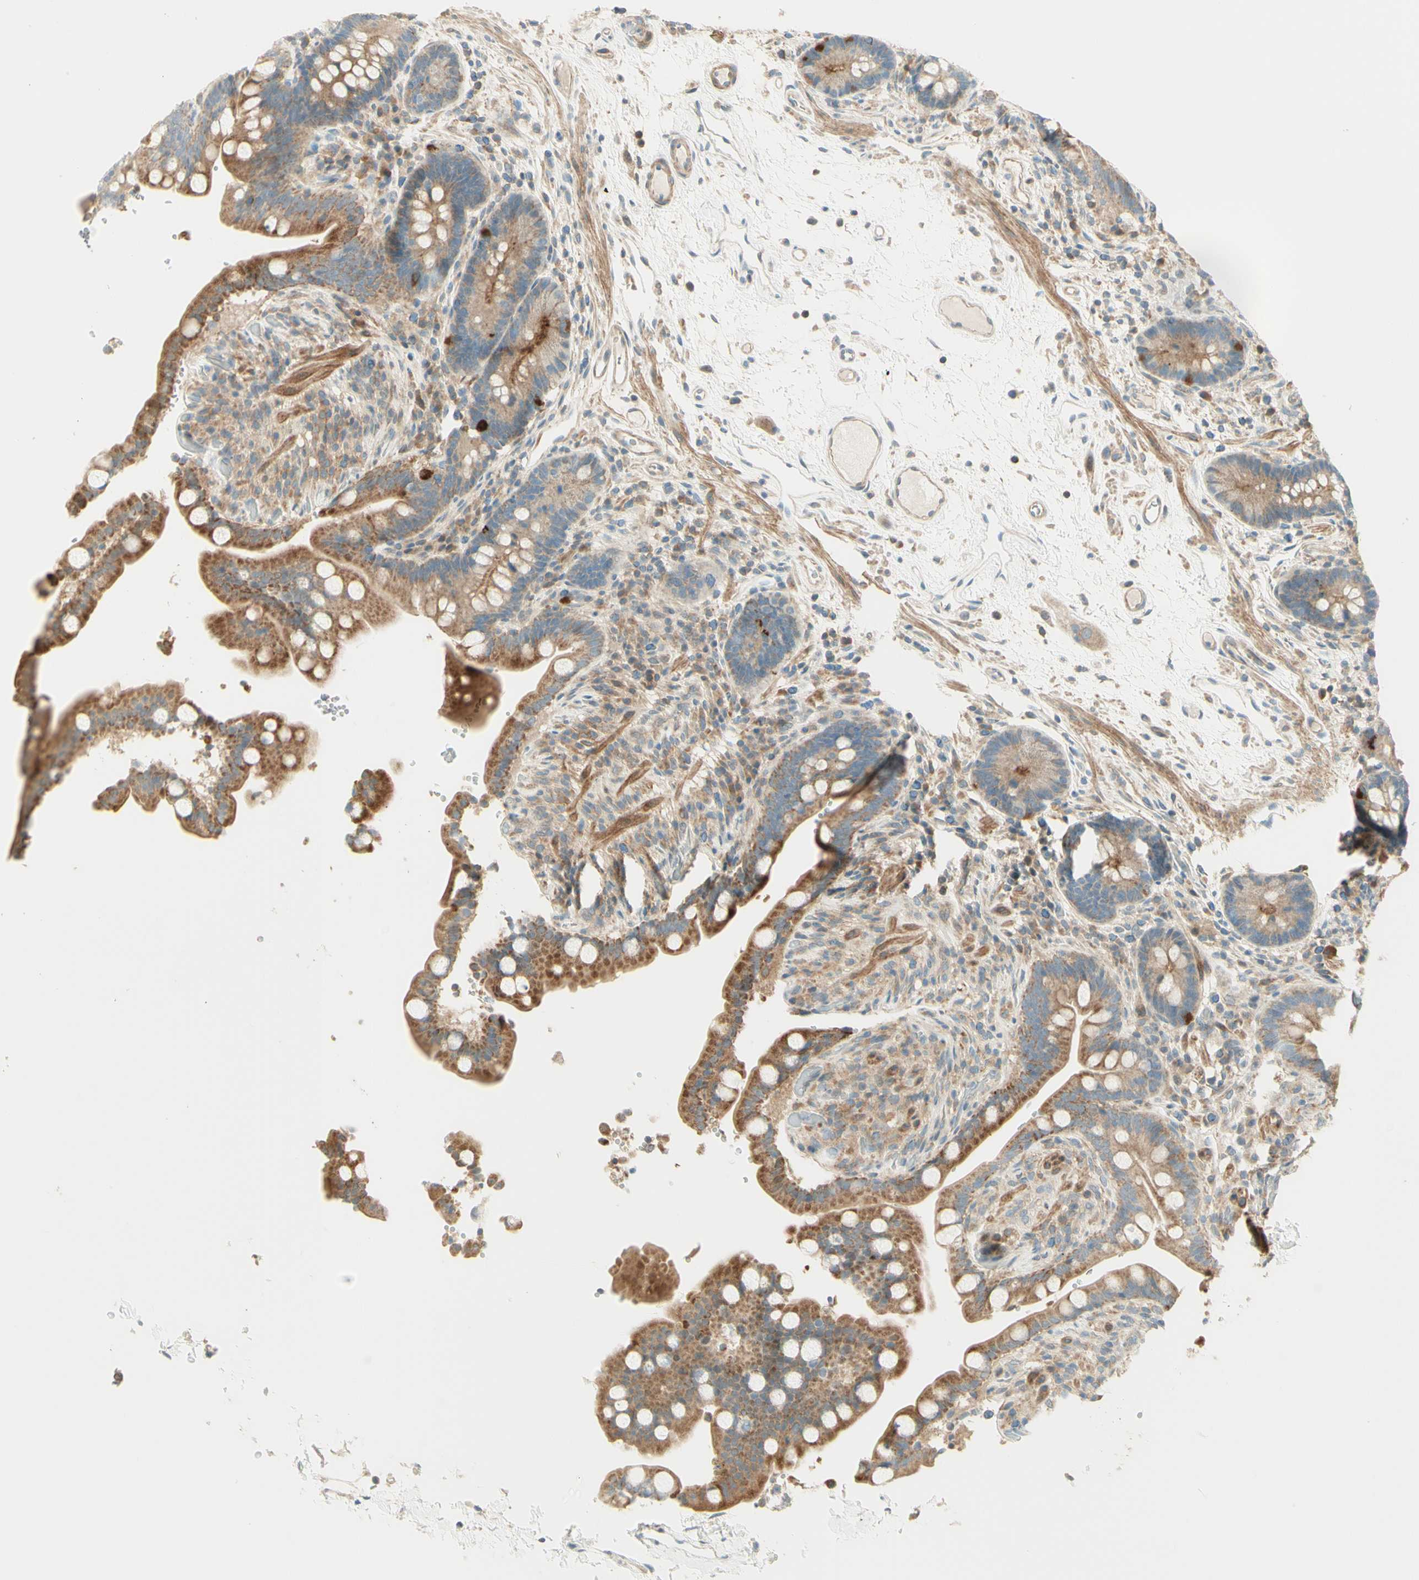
{"staining": {"intensity": "moderate", "quantity": ">75%", "location": "cytoplasmic/membranous"}, "tissue": "colon", "cell_type": "Endothelial cells", "image_type": "normal", "snomed": [{"axis": "morphology", "description": "Normal tissue, NOS"}, {"axis": "topography", "description": "Colon"}], "caption": "Human colon stained with a protein marker displays moderate staining in endothelial cells.", "gene": "PROM1", "patient": {"sex": "male", "age": 73}}